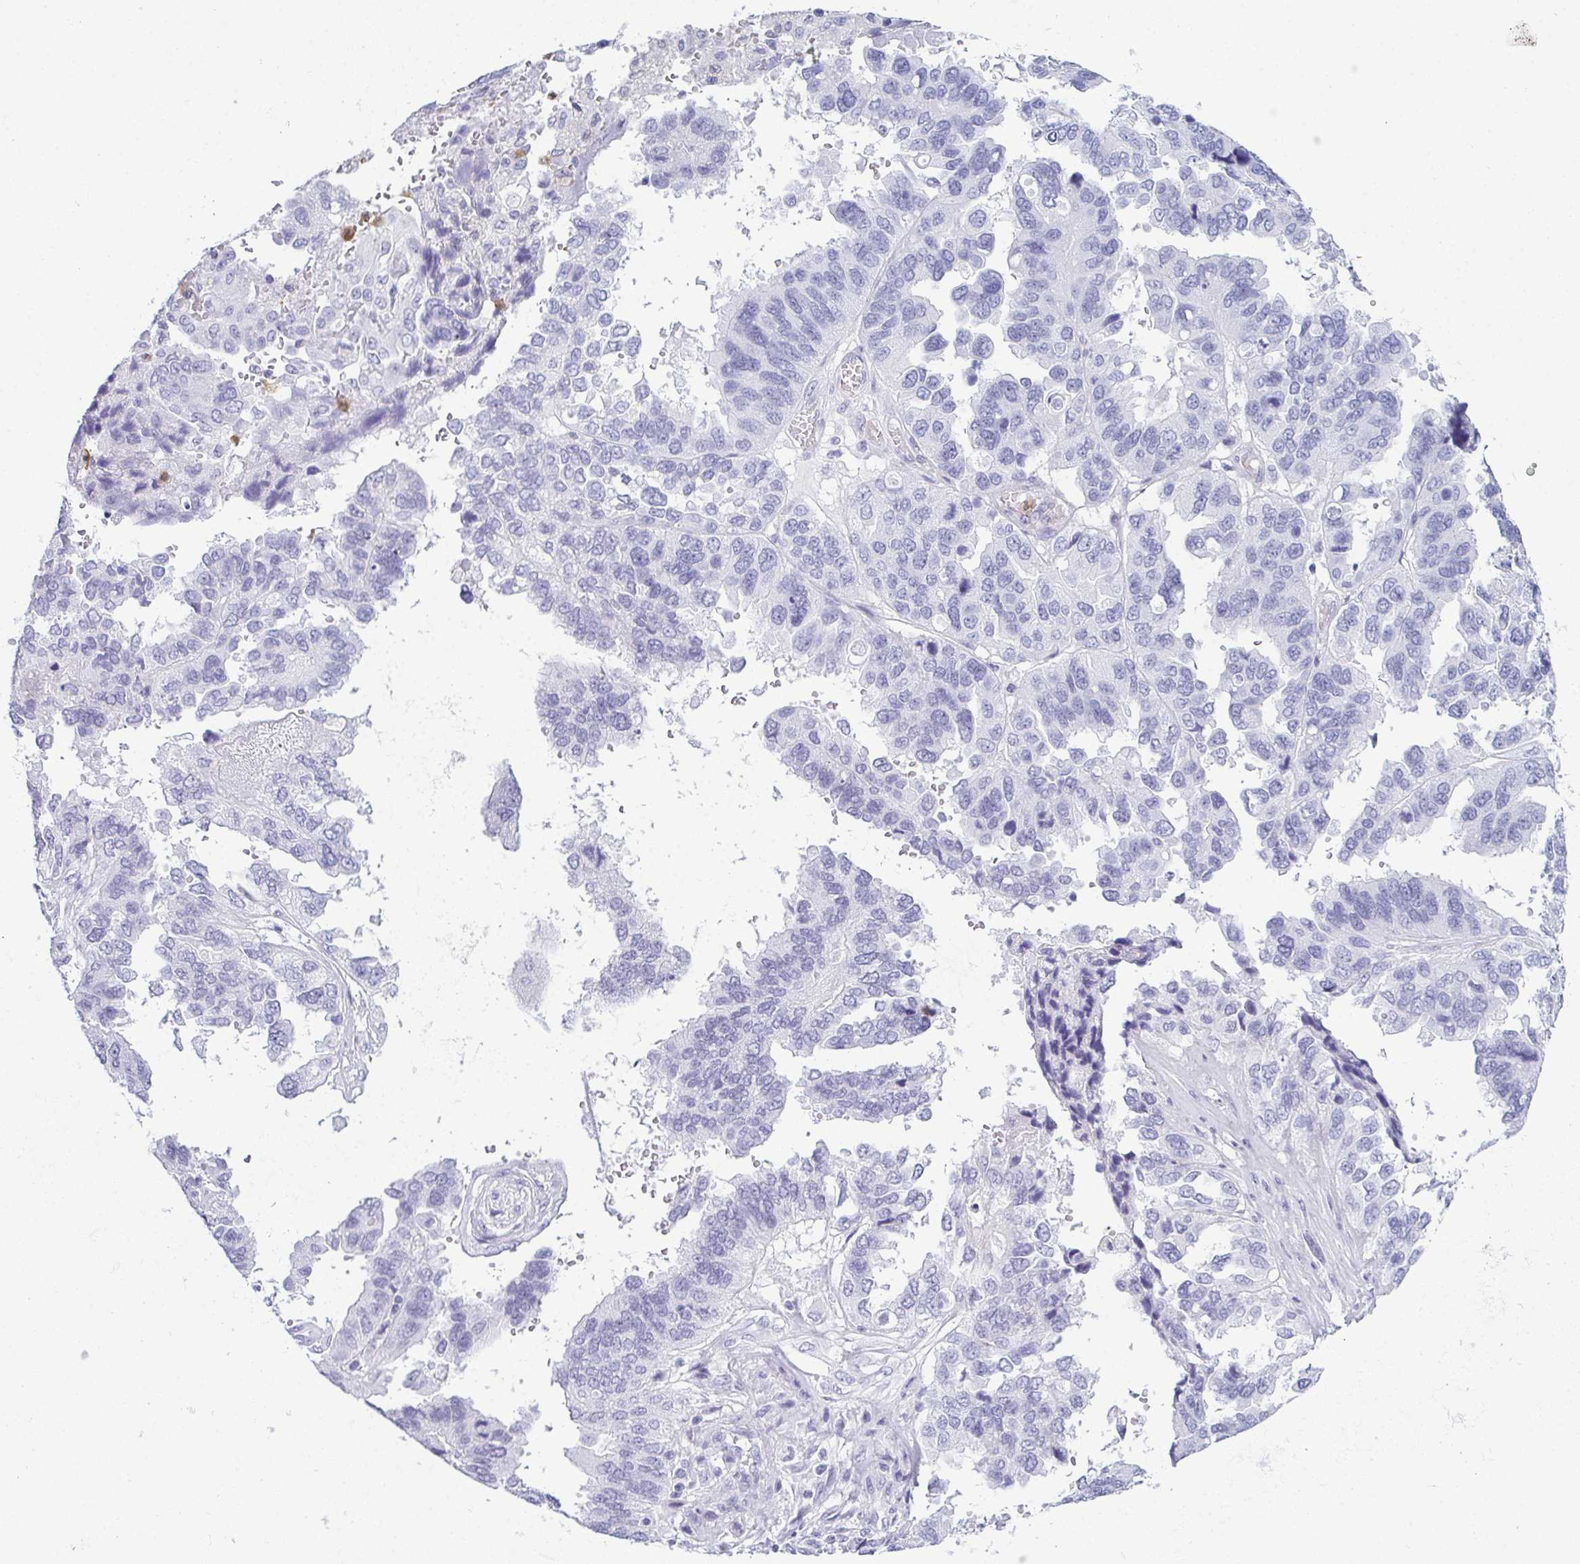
{"staining": {"intensity": "negative", "quantity": "none", "location": "none"}, "tissue": "ovarian cancer", "cell_type": "Tumor cells", "image_type": "cancer", "snomed": [{"axis": "morphology", "description": "Cystadenocarcinoma, serous, NOS"}, {"axis": "topography", "description": "Ovary"}], "caption": "Ovarian cancer (serous cystadenocarcinoma) was stained to show a protein in brown. There is no significant positivity in tumor cells. (DAB IHC with hematoxylin counter stain).", "gene": "CDA", "patient": {"sex": "female", "age": 79}}